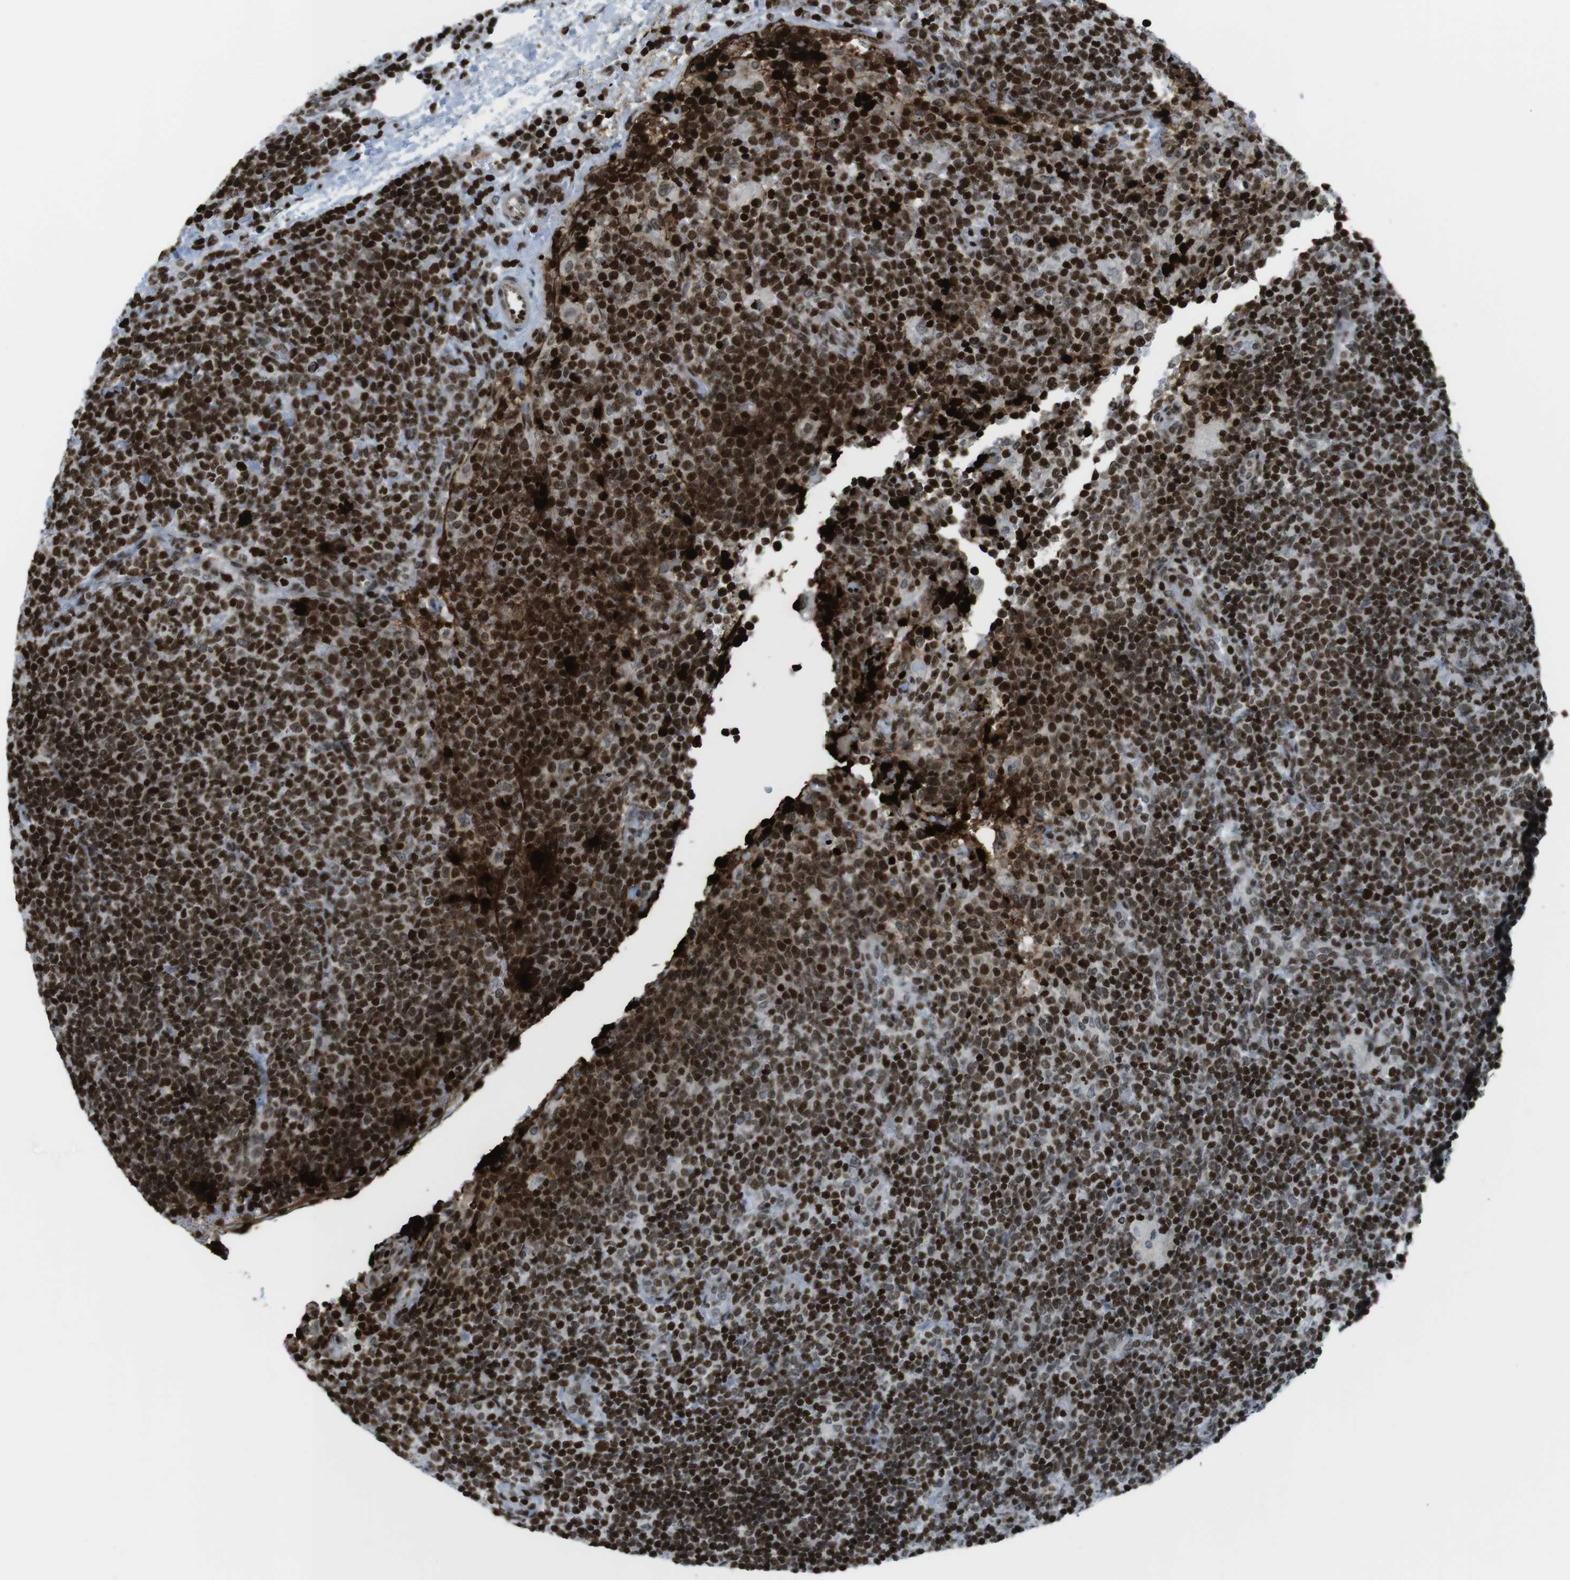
{"staining": {"intensity": "strong", "quantity": ">75%", "location": "nuclear"}, "tissue": "lymphoma", "cell_type": "Tumor cells", "image_type": "cancer", "snomed": [{"axis": "morphology", "description": "Malignant lymphoma, non-Hodgkin's type, High grade"}, {"axis": "topography", "description": "Lymph node"}], "caption": "Malignant lymphoma, non-Hodgkin's type (high-grade) stained with DAB IHC shows high levels of strong nuclear staining in approximately >75% of tumor cells.", "gene": "H2AC8", "patient": {"sex": "male", "age": 61}}